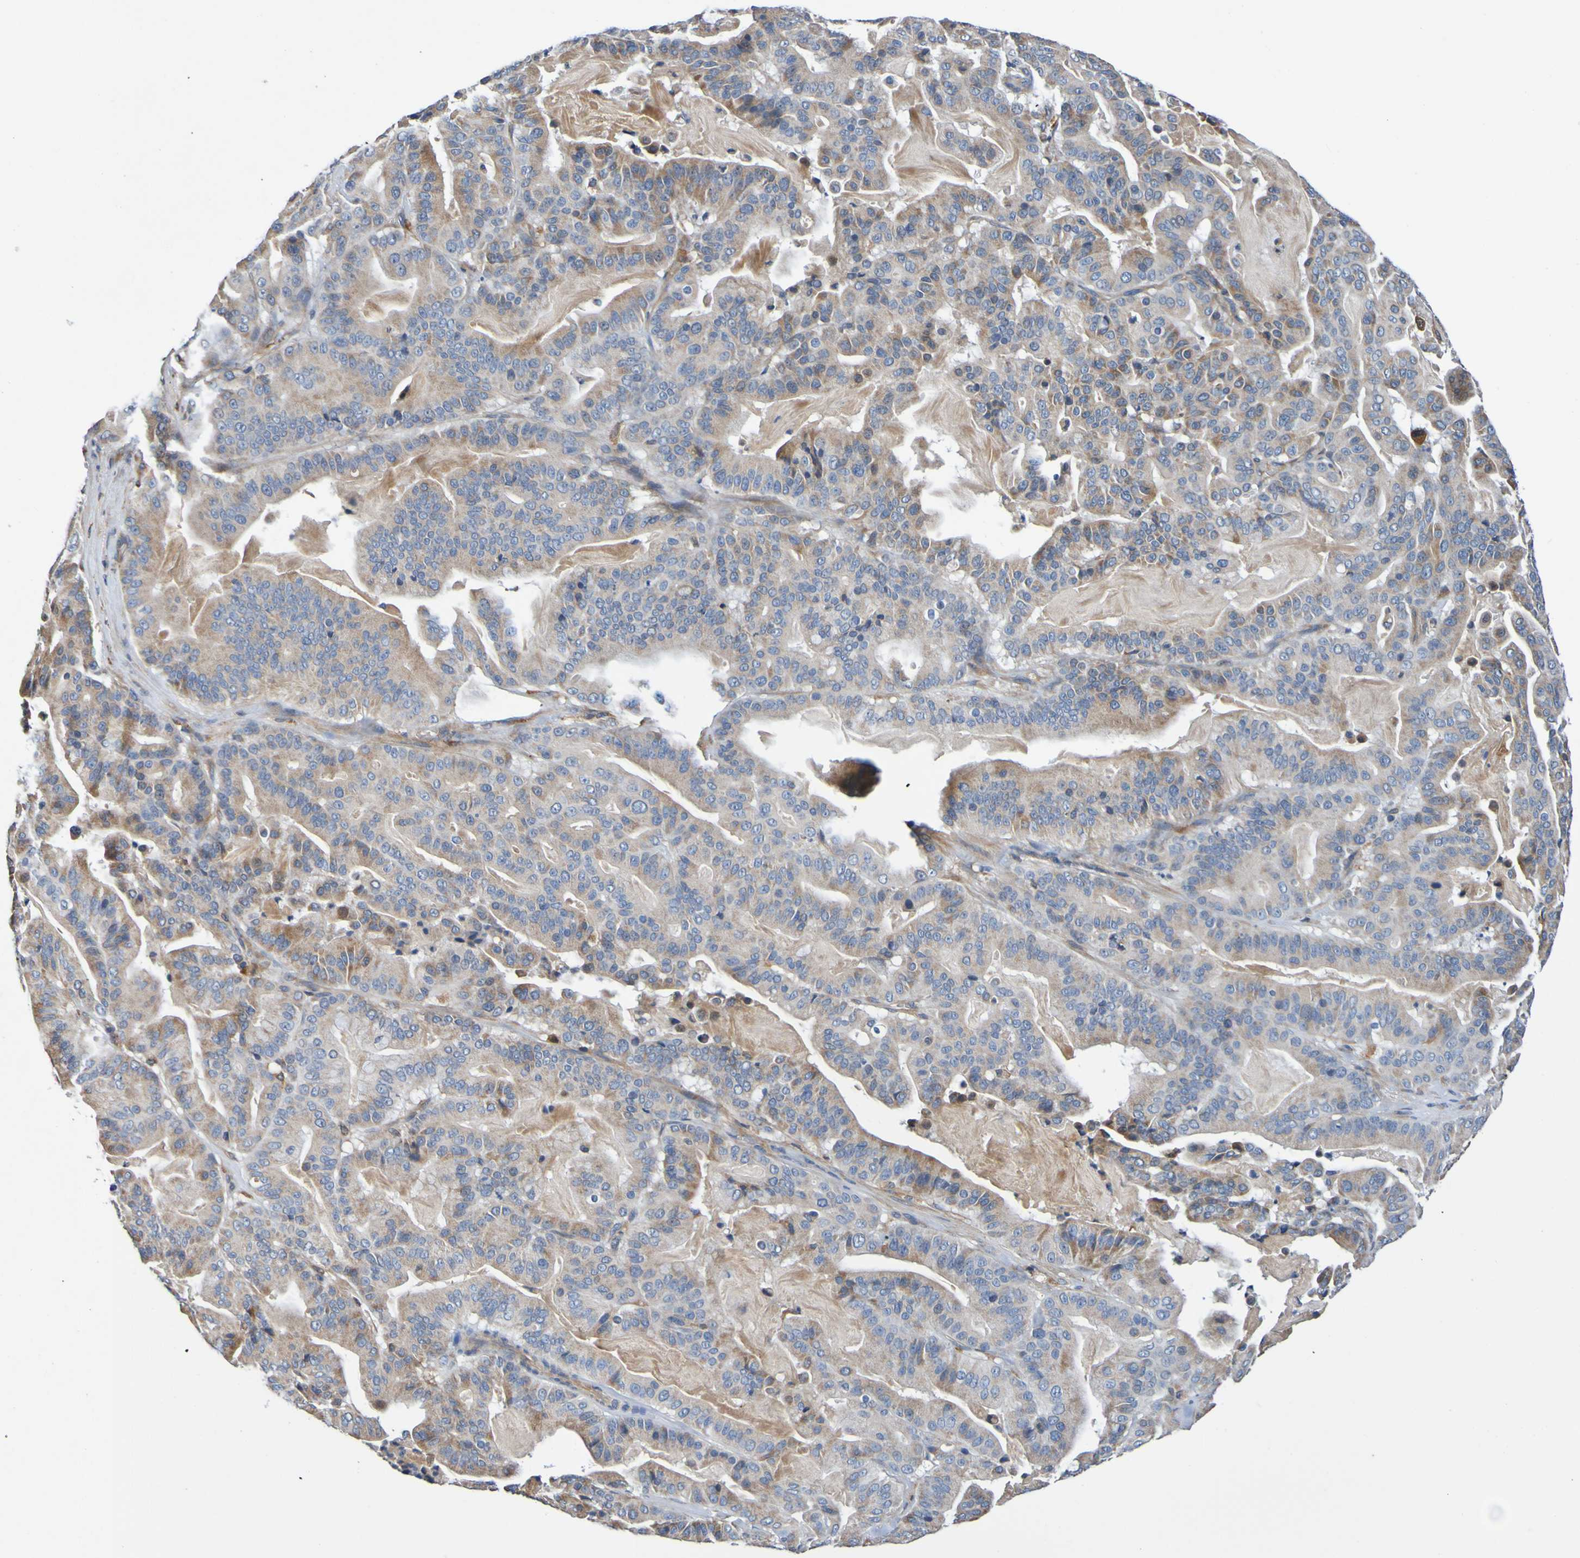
{"staining": {"intensity": "moderate", "quantity": ">75%", "location": "cytoplasmic/membranous"}, "tissue": "pancreatic cancer", "cell_type": "Tumor cells", "image_type": "cancer", "snomed": [{"axis": "morphology", "description": "Adenocarcinoma, NOS"}, {"axis": "topography", "description": "Pancreas"}], "caption": "Pancreatic cancer tissue displays moderate cytoplasmic/membranous expression in approximately >75% of tumor cells Nuclei are stained in blue.", "gene": "METAP2", "patient": {"sex": "male", "age": 63}}